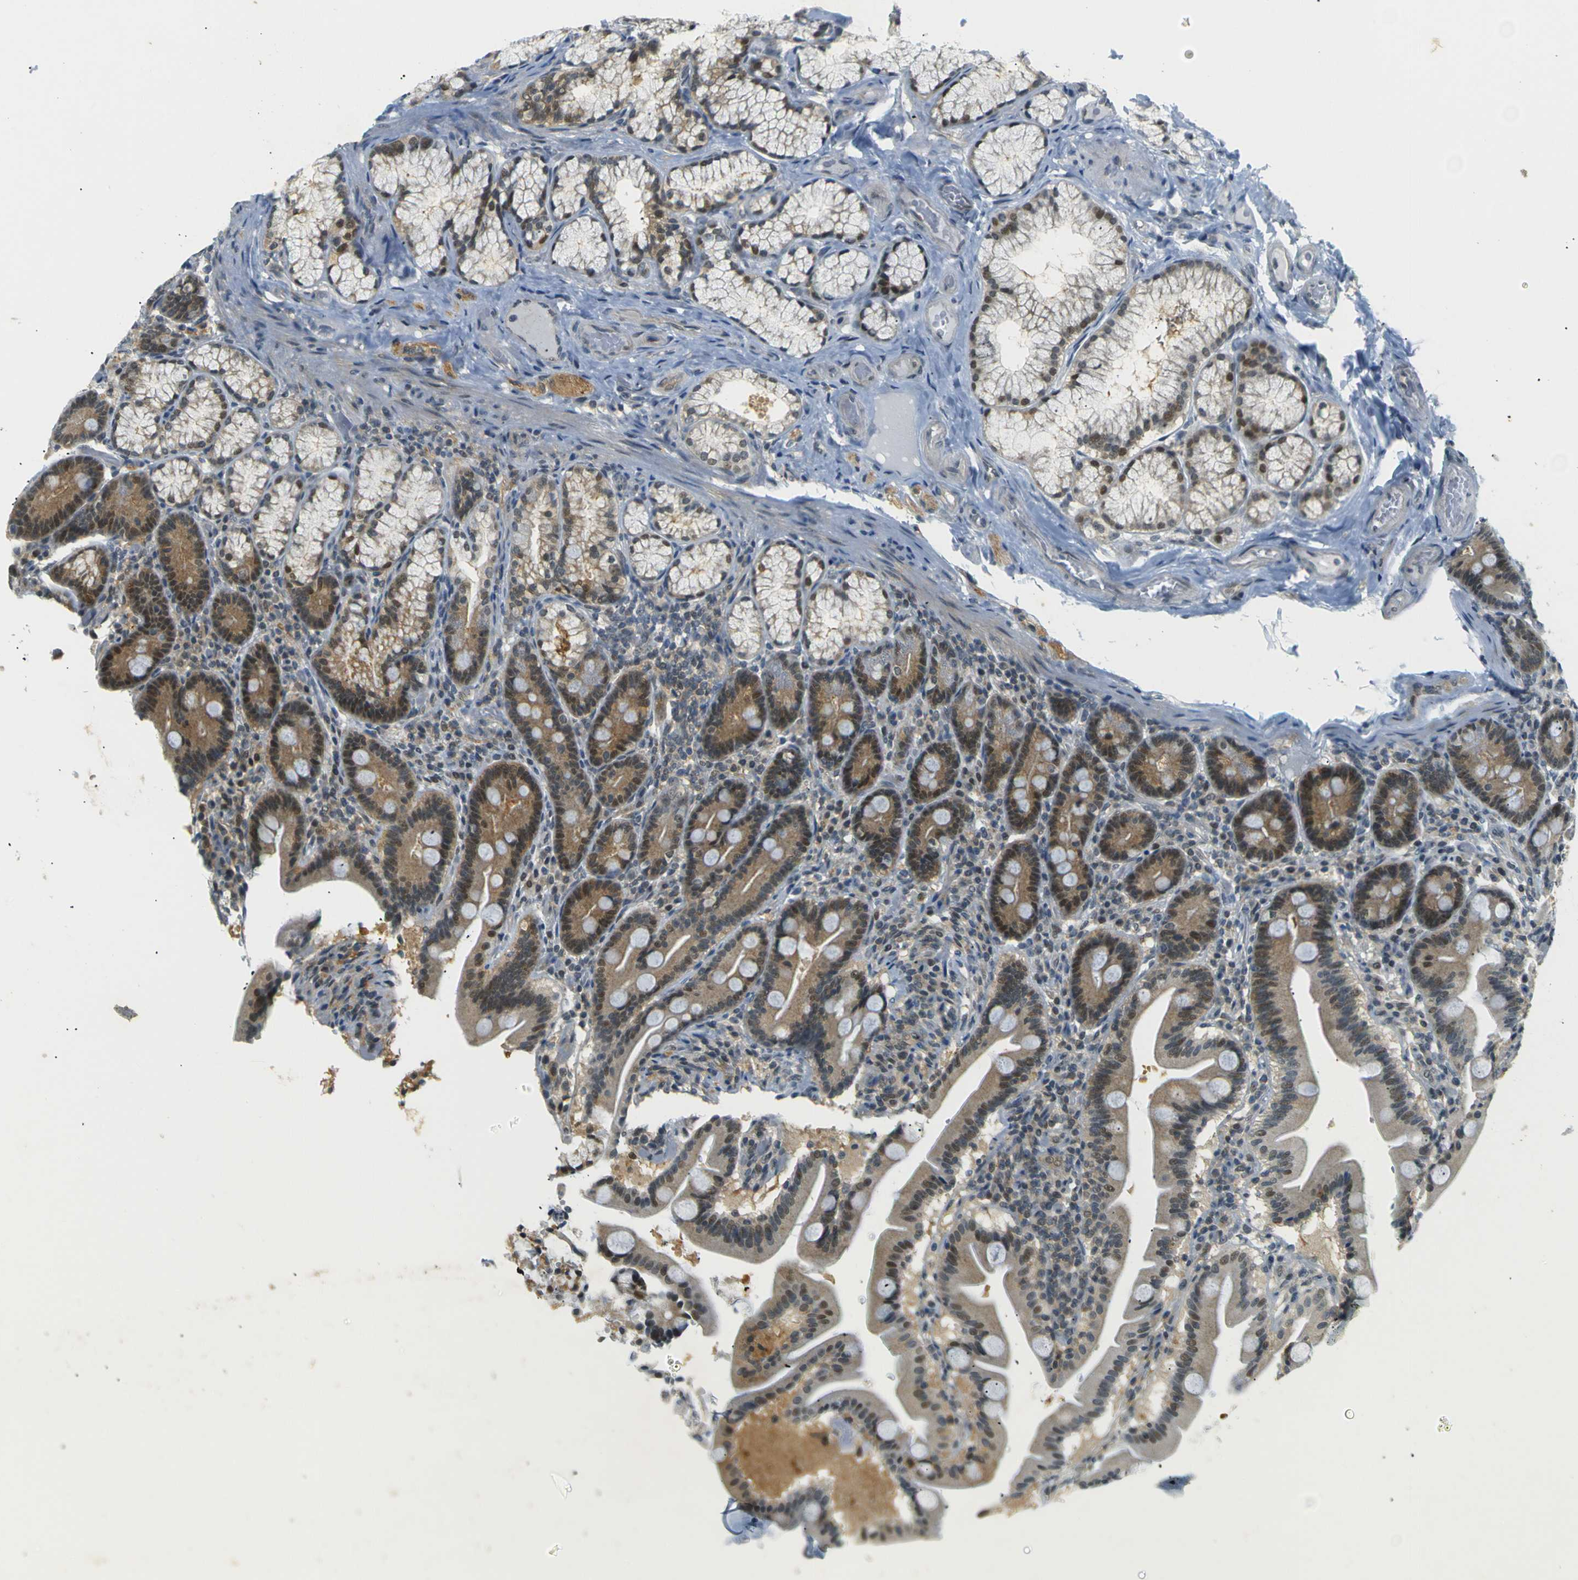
{"staining": {"intensity": "moderate", "quantity": "25%-75%", "location": "cytoplasmic/membranous,nuclear"}, "tissue": "duodenum", "cell_type": "Glandular cells", "image_type": "normal", "snomed": [{"axis": "morphology", "description": "Normal tissue, NOS"}, {"axis": "topography", "description": "Duodenum"}], "caption": "Immunohistochemistry (IHC) of normal human duodenum demonstrates medium levels of moderate cytoplasmic/membranous,nuclear positivity in about 25%-75% of glandular cells.", "gene": "SKP1", "patient": {"sex": "male", "age": 54}}